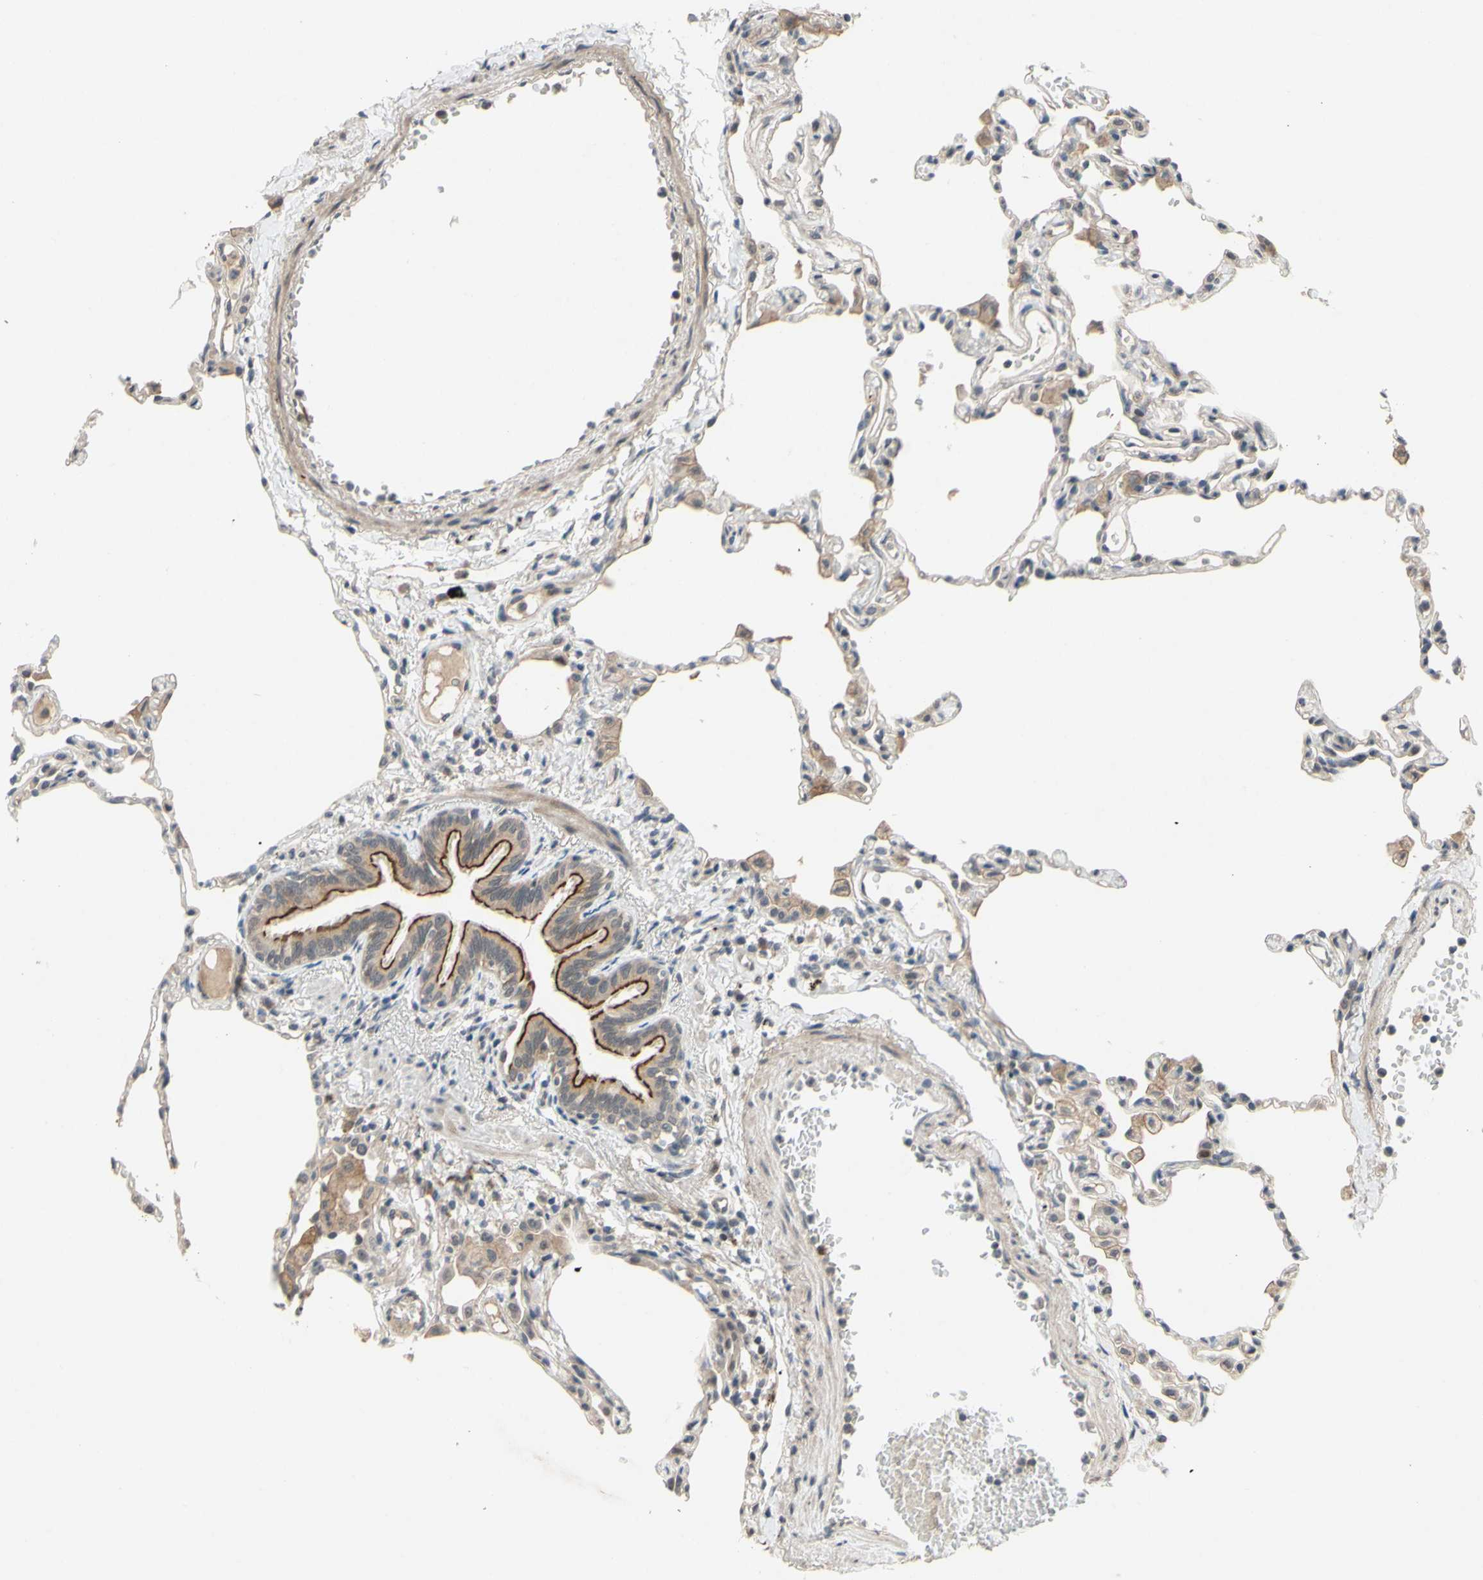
{"staining": {"intensity": "negative", "quantity": "none", "location": "none"}, "tissue": "lung", "cell_type": "Alveolar cells", "image_type": "normal", "snomed": [{"axis": "morphology", "description": "Normal tissue, NOS"}, {"axis": "topography", "description": "Lung"}], "caption": "Immunohistochemistry histopathology image of benign lung: human lung stained with DAB (3,3'-diaminobenzidine) shows no significant protein positivity in alveolar cells.", "gene": "ALK", "patient": {"sex": "female", "age": 49}}